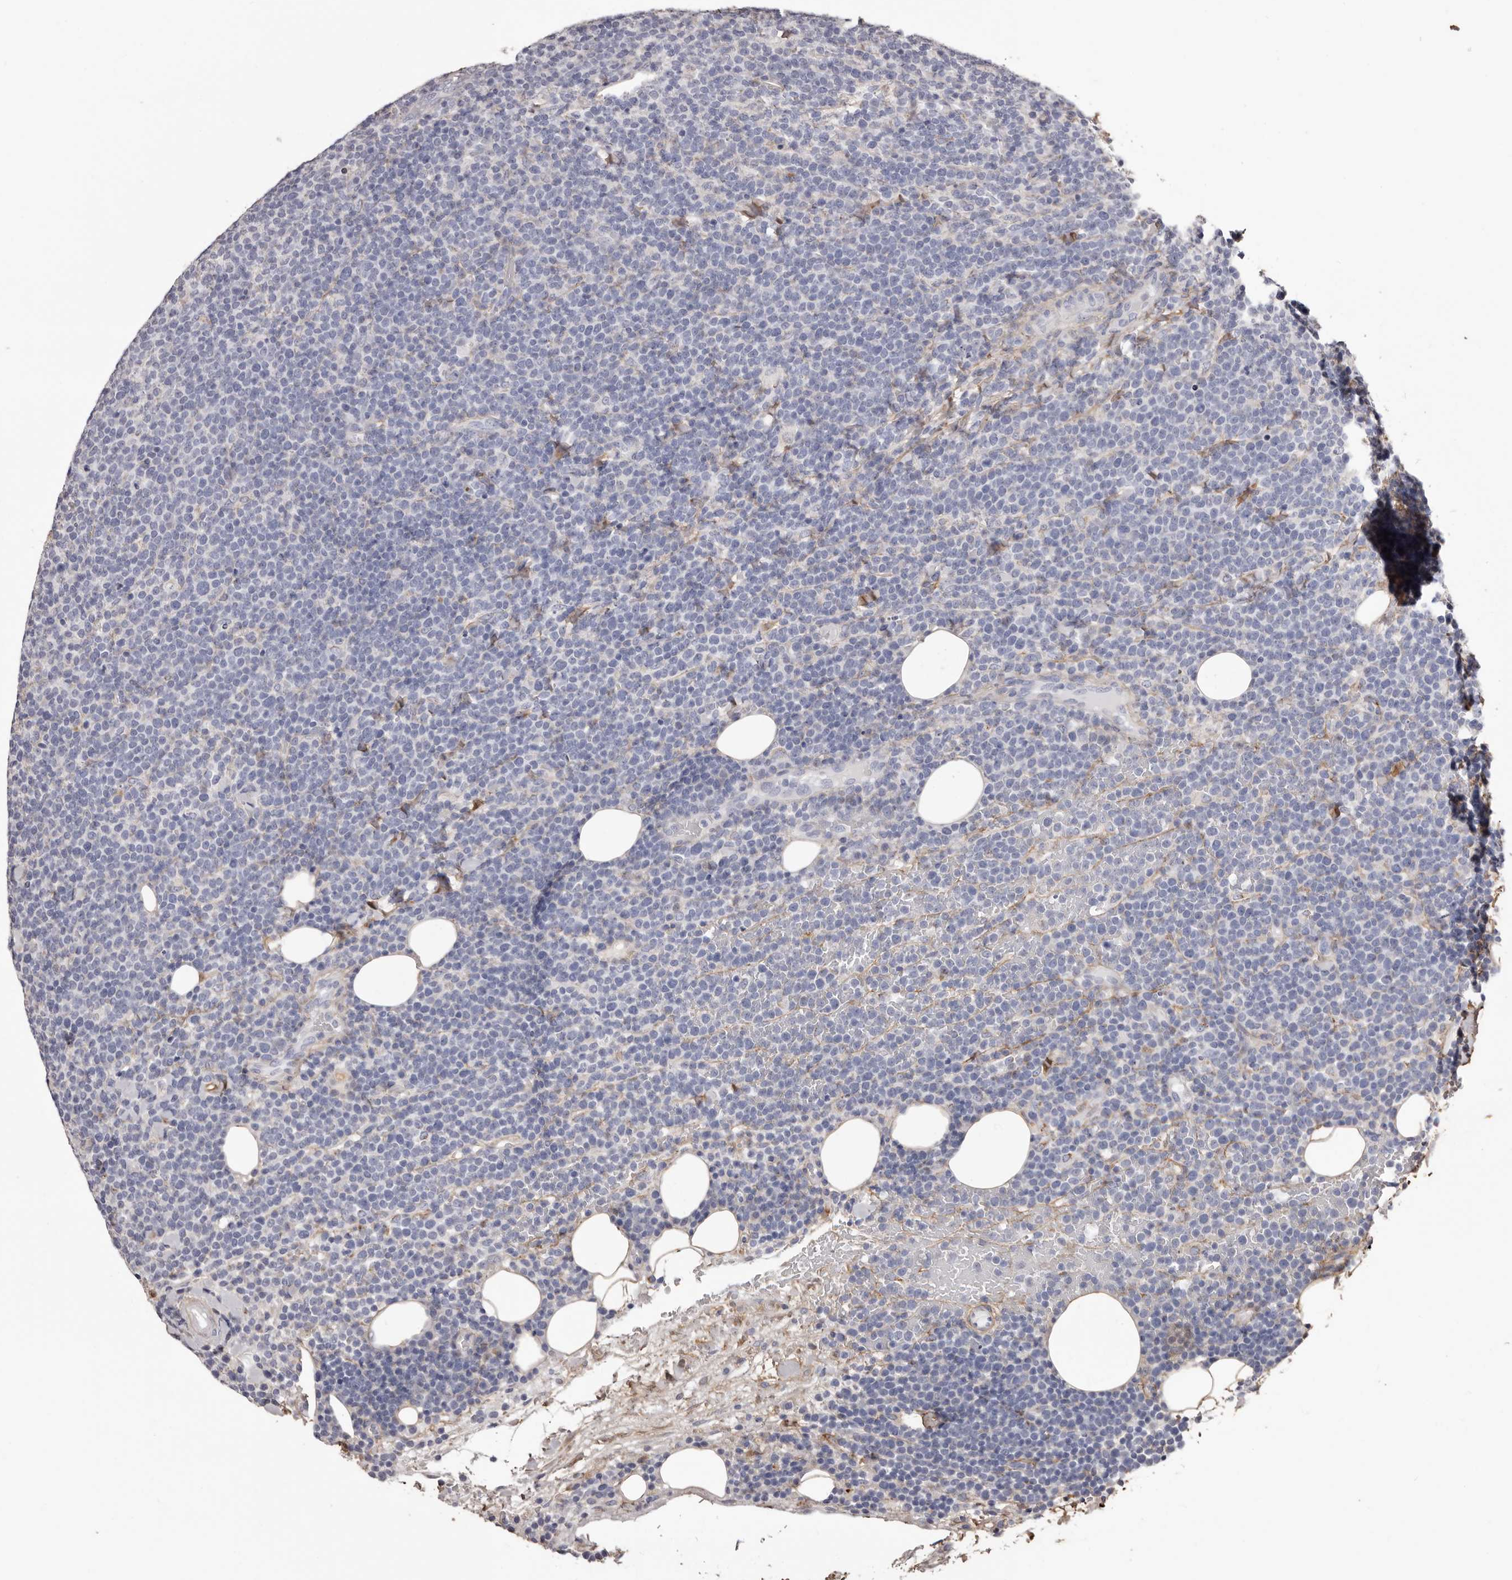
{"staining": {"intensity": "negative", "quantity": "none", "location": "none"}, "tissue": "lymphoma", "cell_type": "Tumor cells", "image_type": "cancer", "snomed": [{"axis": "morphology", "description": "Malignant lymphoma, non-Hodgkin's type, High grade"}, {"axis": "topography", "description": "Lymph node"}], "caption": "The IHC photomicrograph has no significant staining in tumor cells of lymphoma tissue. Nuclei are stained in blue.", "gene": "COL6A1", "patient": {"sex": "male", "age": 61}}